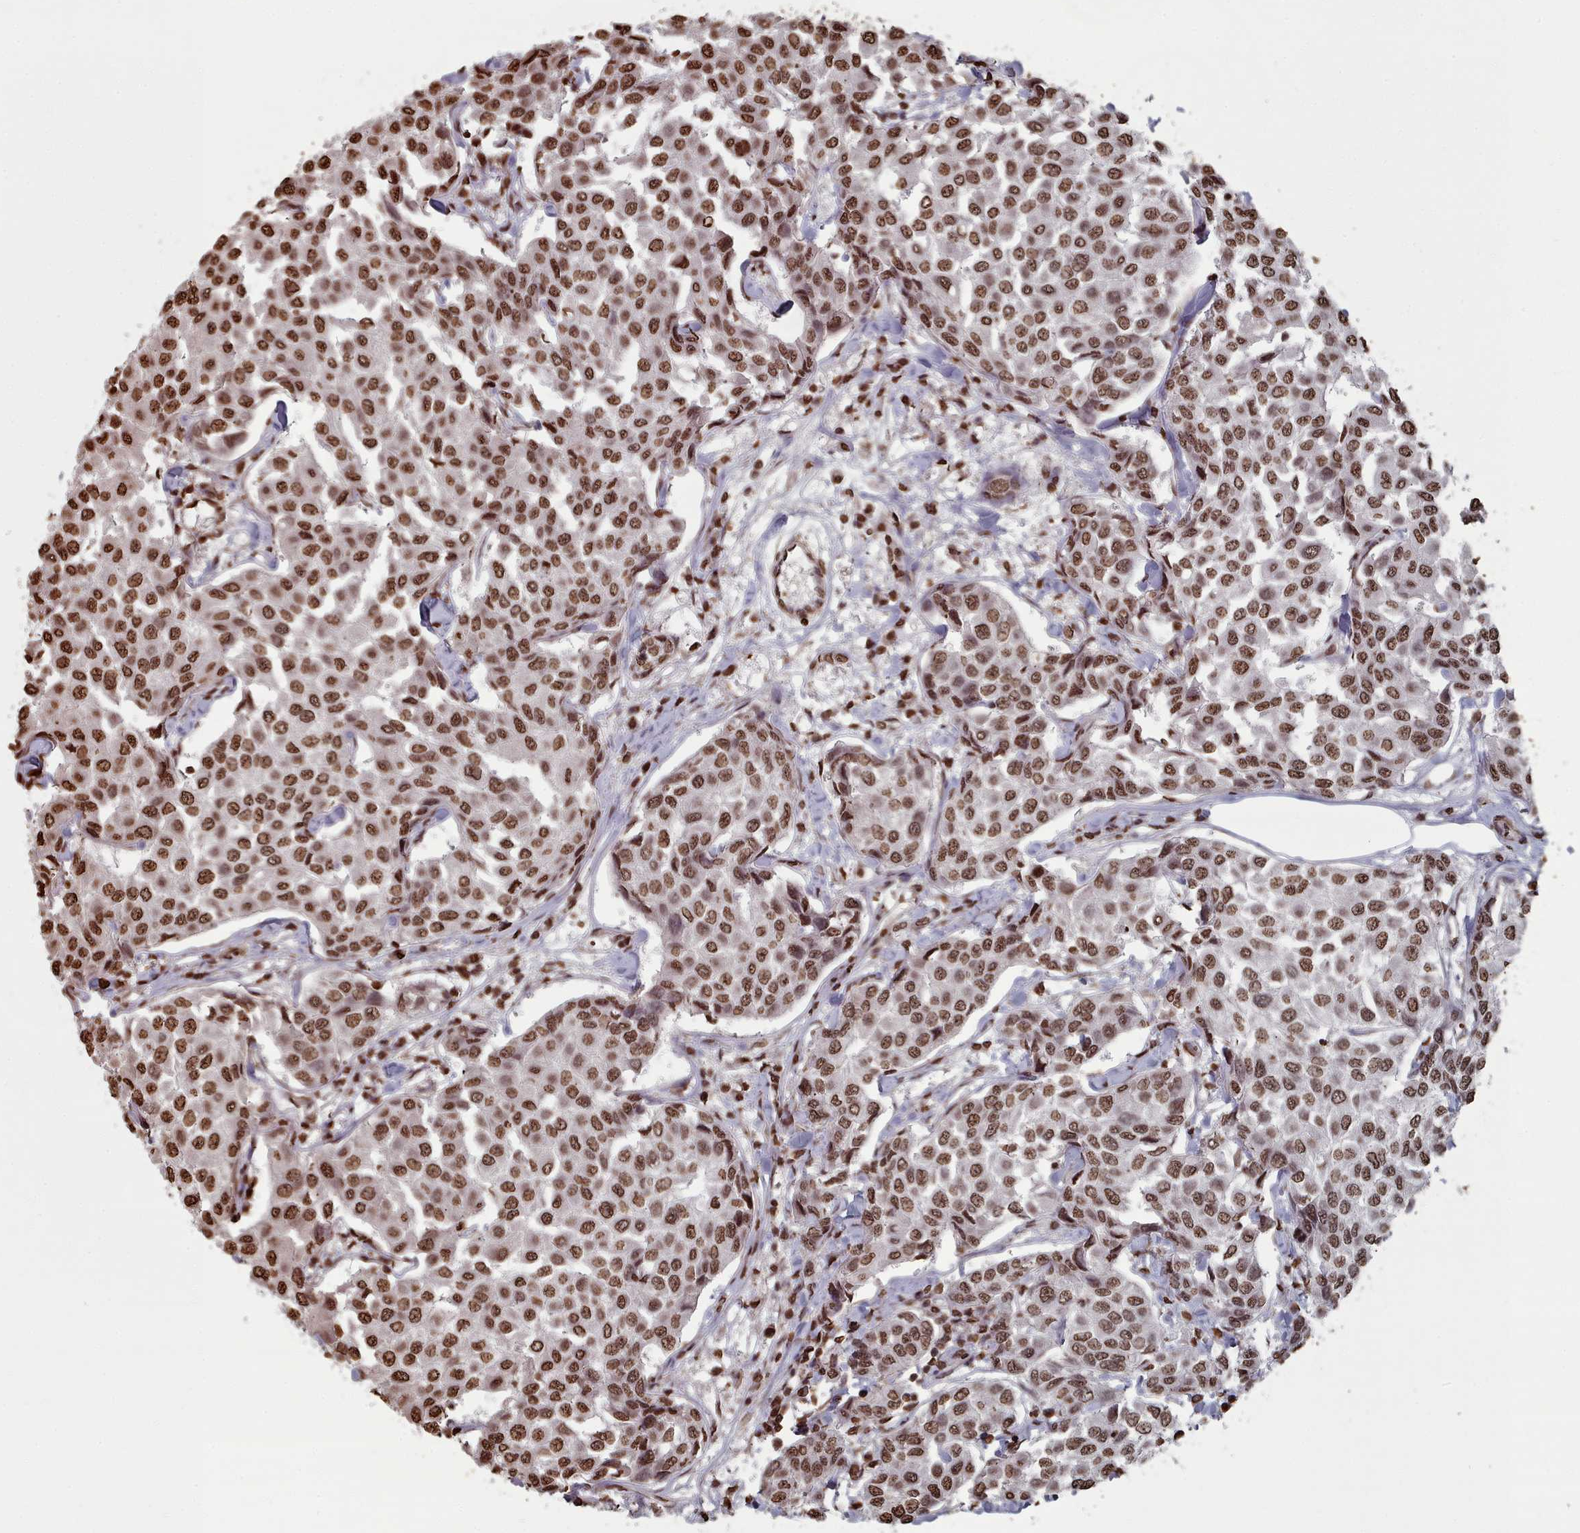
{"staining": {"intensity": "strong", "quantity": ">75%", "location": "nuclear"}, "tissue": "breast cancer", "cell_type": "Tumor cells", "image_type": "cancer", "snomed": [{"axis": "morphology", "description": "Duct carcinoma"}, {"axis": "topography", "description": "Breast"}], "caption": "Brown immunohistochemical staining in breast cancer (invasive ductal carcinoma) reveals strong nuclear staining in about >75% of tumor cells.", "gene": "PLEKHG5", "patient": {"sex": "female", "age": 55}}